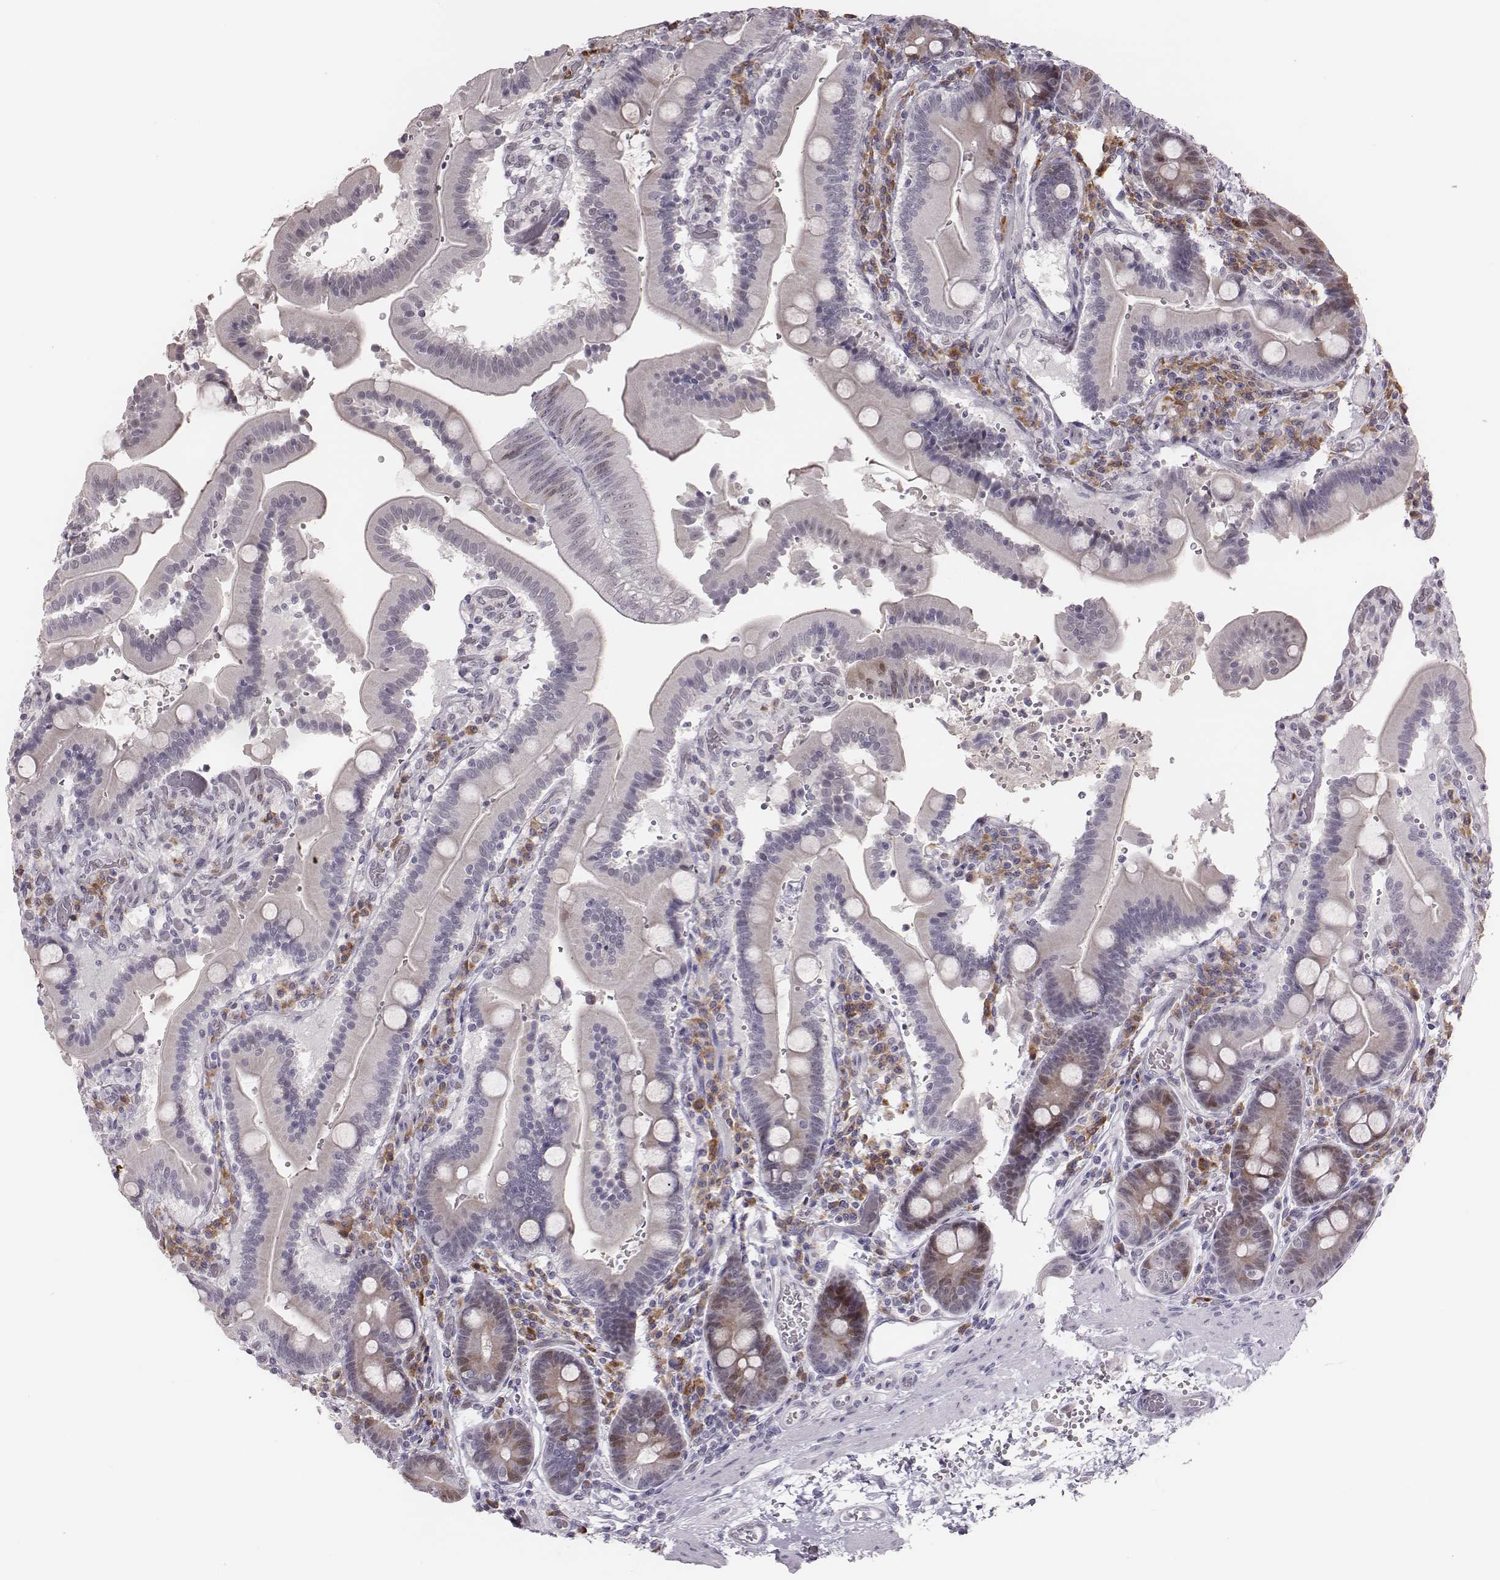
{"staining": {"intensity": "moderate", "quantity": "<25%", "location": "cytoplasmic/membranous,nuclear"}, "tissue": "duodenum", "cell_type": "Glandular cells", "image_type": "normal", "snomed": [{"axis": "morphology", "description": "Normal tissue, NOS"}, {"axis": "topography", "description": "Duodenum"}], "caption": "A micrograph of duodenum stained for a protein shows moderate cytoplasmic/membranous,nuclear brown staining in glandular cells.", "gene": "PBK", "patient": {"sex": "female", "age": 62}}